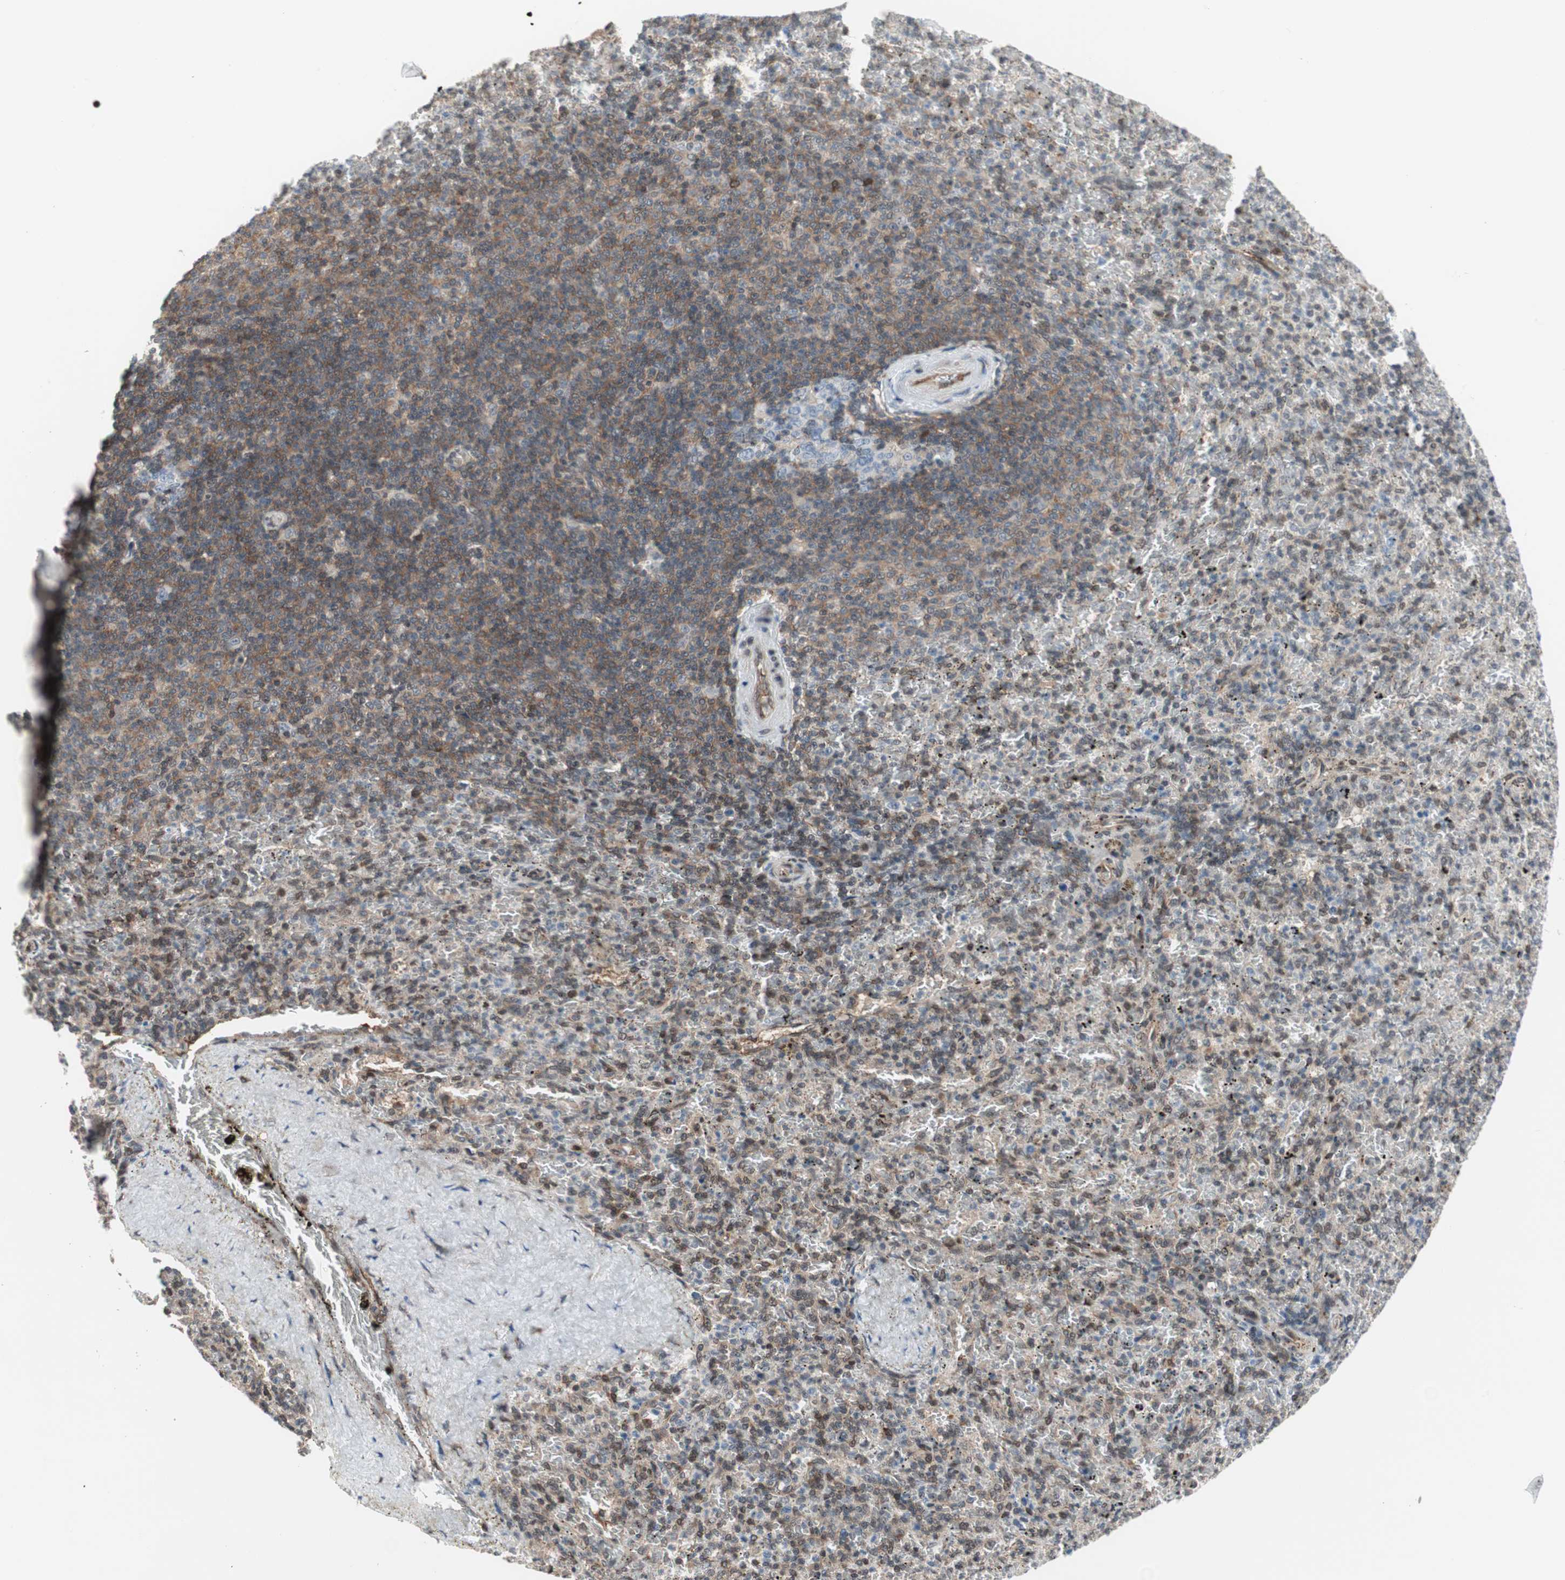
{"staining": {"intensity": "moderate", "quantity": "25%-75%", "location": "cytoplasmic/membranous,nuclear"}, "tissue": "spleen", "cell_type": "Cells in red pulp", "image_type": "normal", "snomed": [{"axis": "morphology", "description": "Normal tissue, NOS"}, {"axis": "topography", "description": "Spleen"}], "caption": "Protein staining of normal spleen demonstrates moderate cytoplasmic/membranous,nuclear staining in about 25%-75% of cells in red pulp. (Stains: DAB in brown, nuclei in blue, Microscopy: brightfield microscopy at high magnification).", "gene": "ZNF512B", "patient": {"sex": "female", "age": 43}}